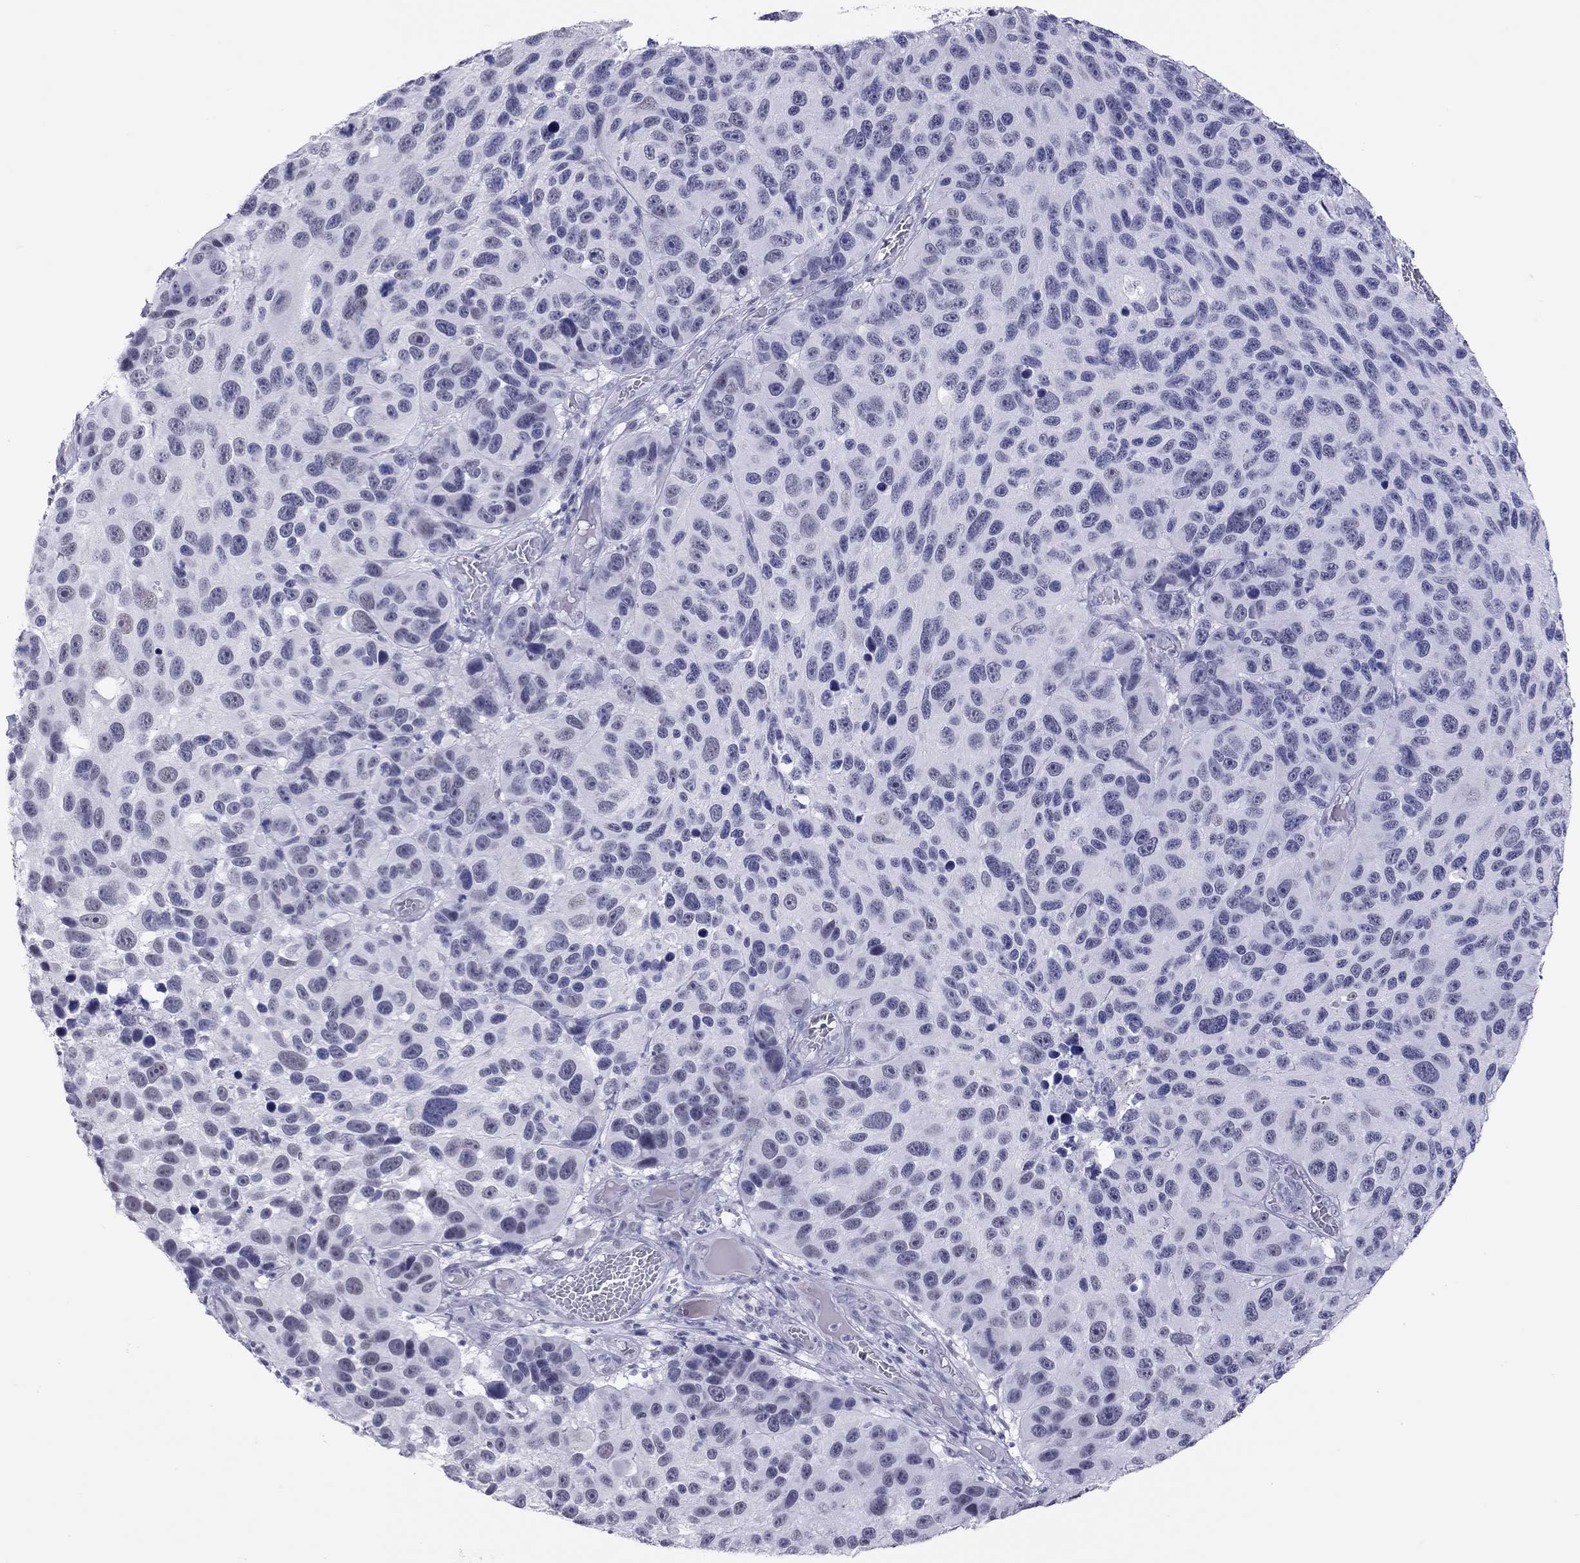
{"staining": {"intensity": "negative", "quantity": "none", "location": "none"}, "tissue": "melanoma", "cell_type": "Tumor cells", "image_type": "cancer", "snomed": [{"axis": "morphology", "description": "Malignant melanoma, NOS"}, {"axis": "topography", "description": "Skin"}], "caption": "Immunohistochemical staining of human melanoma shows no significant positivity in tumor cells.", "gene": "JHY", "patient": {"sex": "male", "age": 53}}